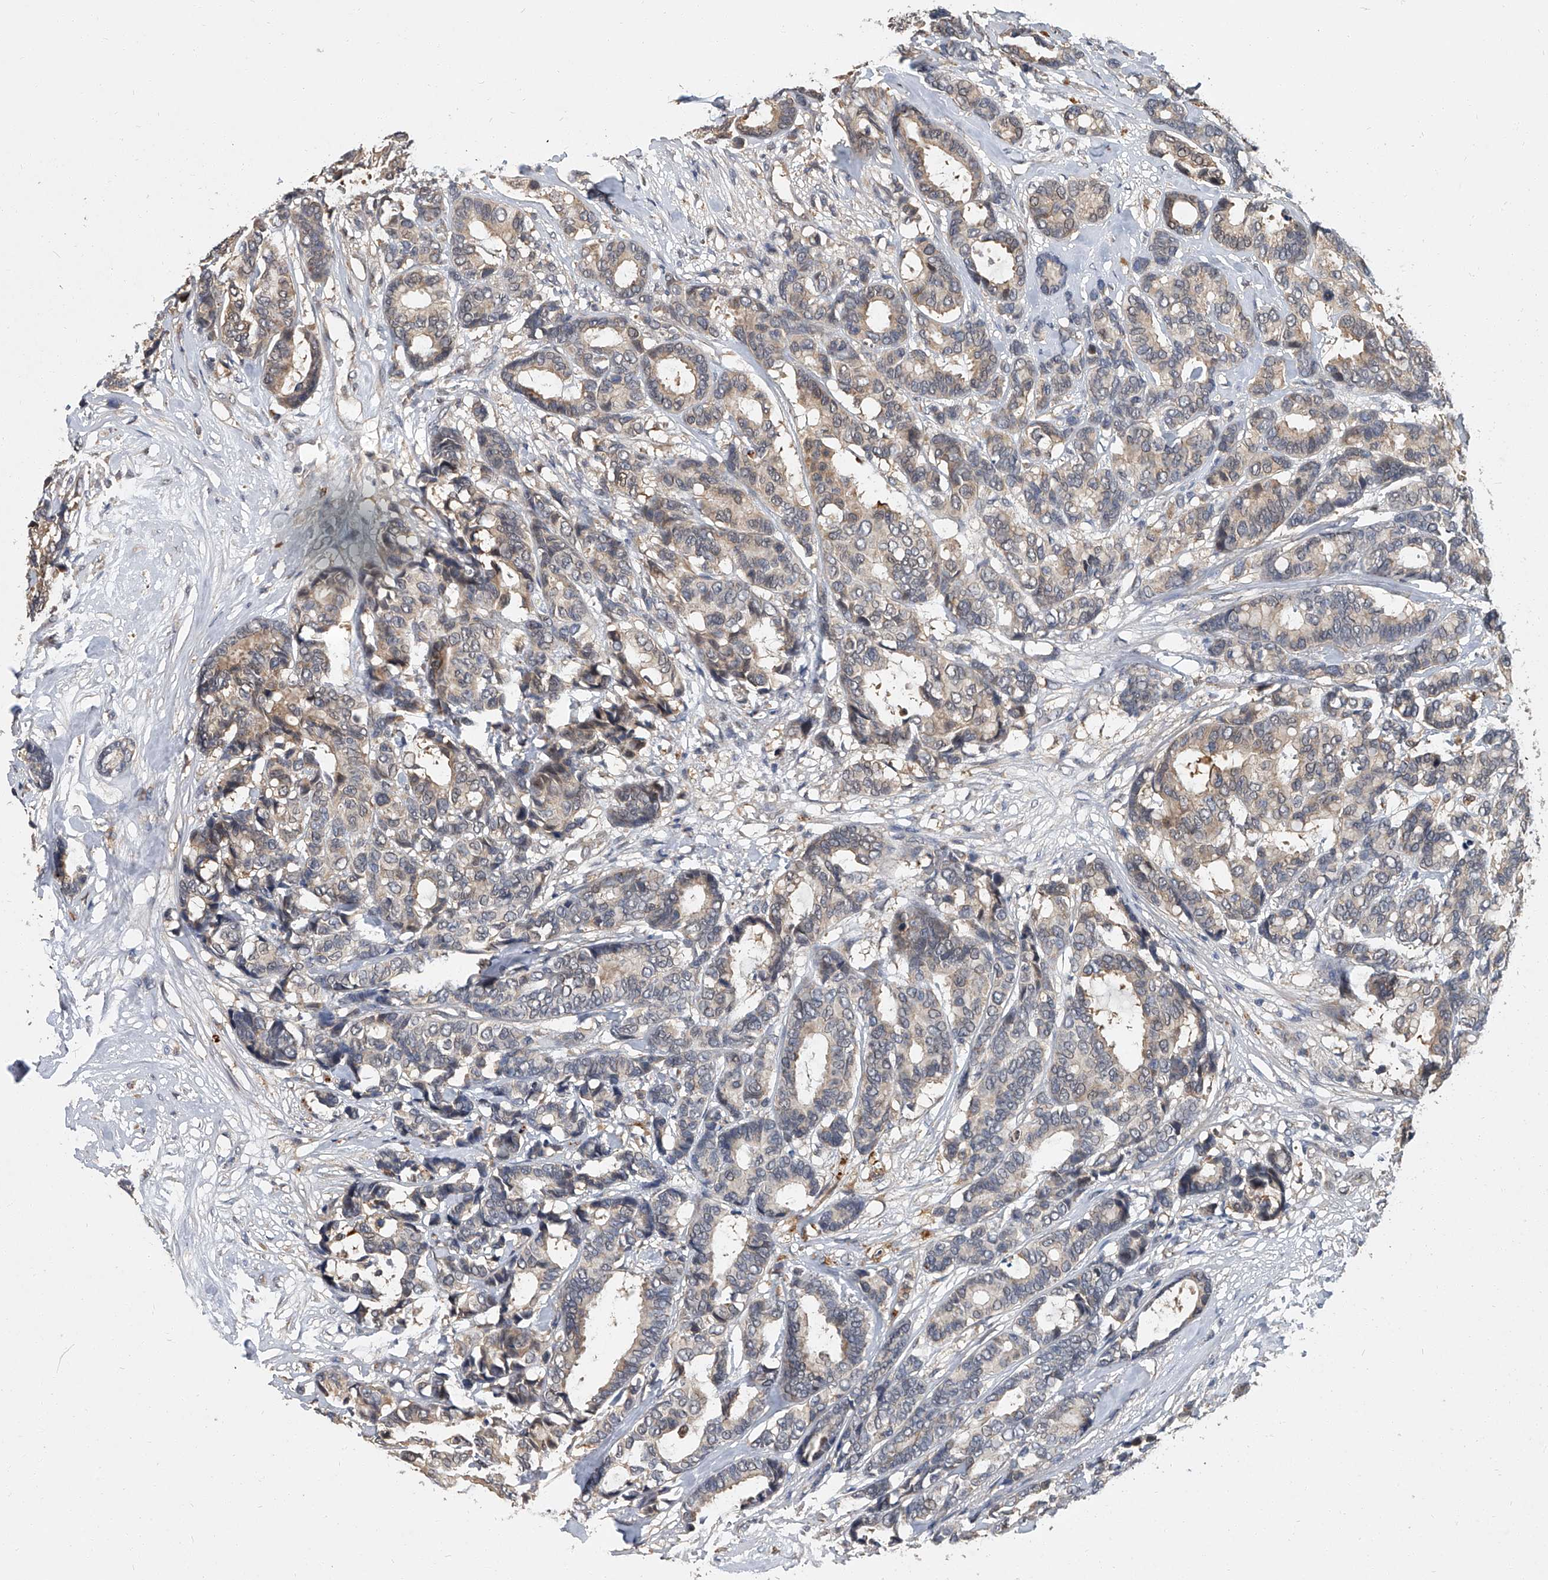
{"staining": {"intensity": "weak", "quantity": "25%-75%", "location": "cytoplasmic/membranous"}, "tissue": "breast cancer", "cell_type": "Tumor cells", "image_type": "cancer", "snomed": [{"axis": "morphology", "description": "Duct carcinoma"}, {"axis": "topography", "description": "Breast"}], "caption": "Weak cytoplasmic/membranous positivity is identified in about 25%-75% of tumor cells in invasive ductal carcinoma (breast). (Stains: DAB in brown, nuclei in blue, Microscopy: brightfield microscopy at high magnification).", "gene": "JAG2", "patient": {"sex": "female", "age": 87}}